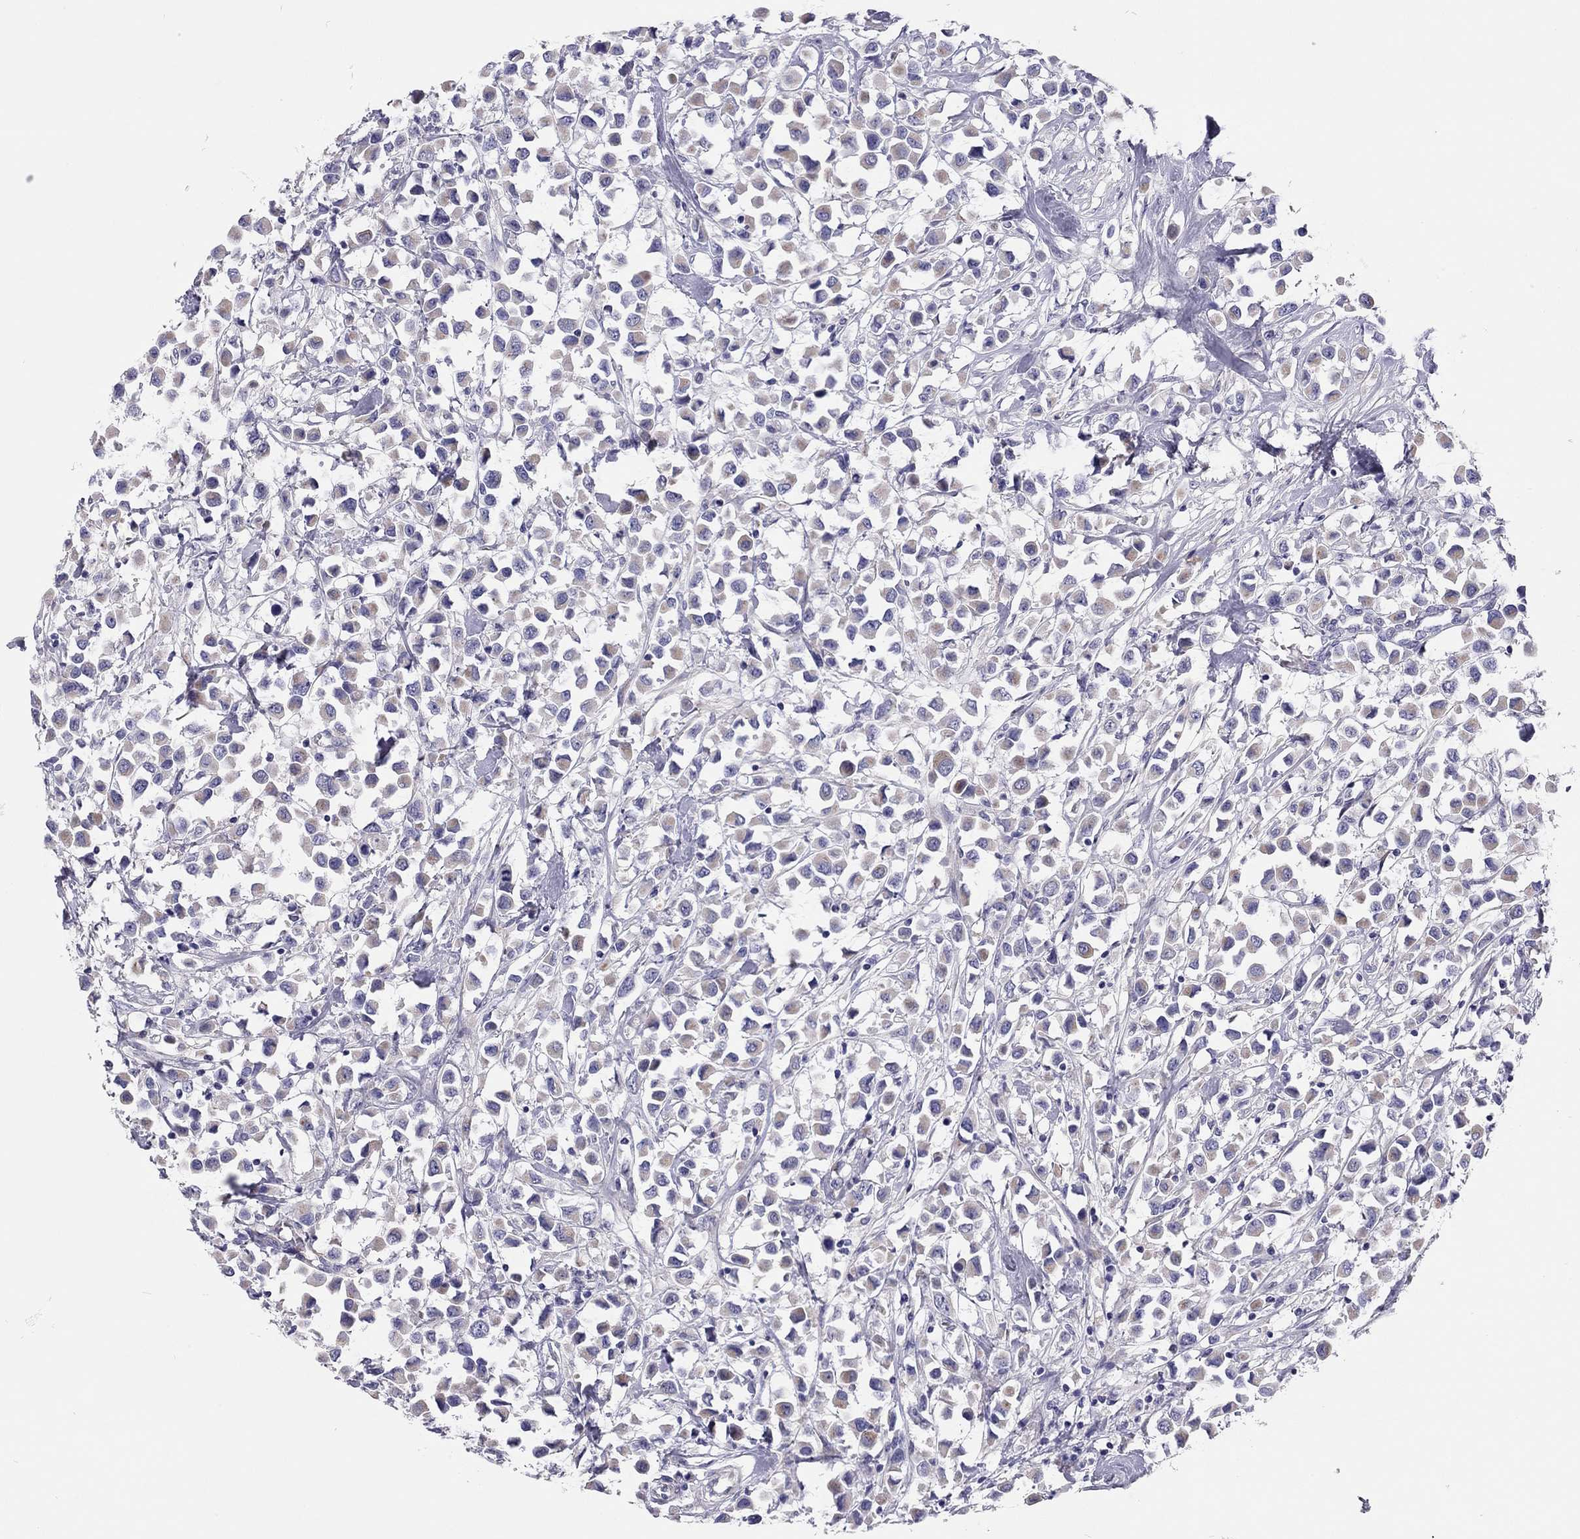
{"staining": {"intensity": "weak", "quantity": ">75%", "location": "cytoplasmic/membranous"}, "tissue": "breast cancer", "cell_type": "Tumor cells", "image_type": "cancer", "snomed": [{"axis": "morphology", "description": "Duct carcinoma"}, {"axis": "topography", "description": "Breast"}], "caption": "Breast cancer stained with a protein marker reveals weak staining in tumor cells.", "gene": "SCARB1", "patient": {"sex": "female", "age": 61}}